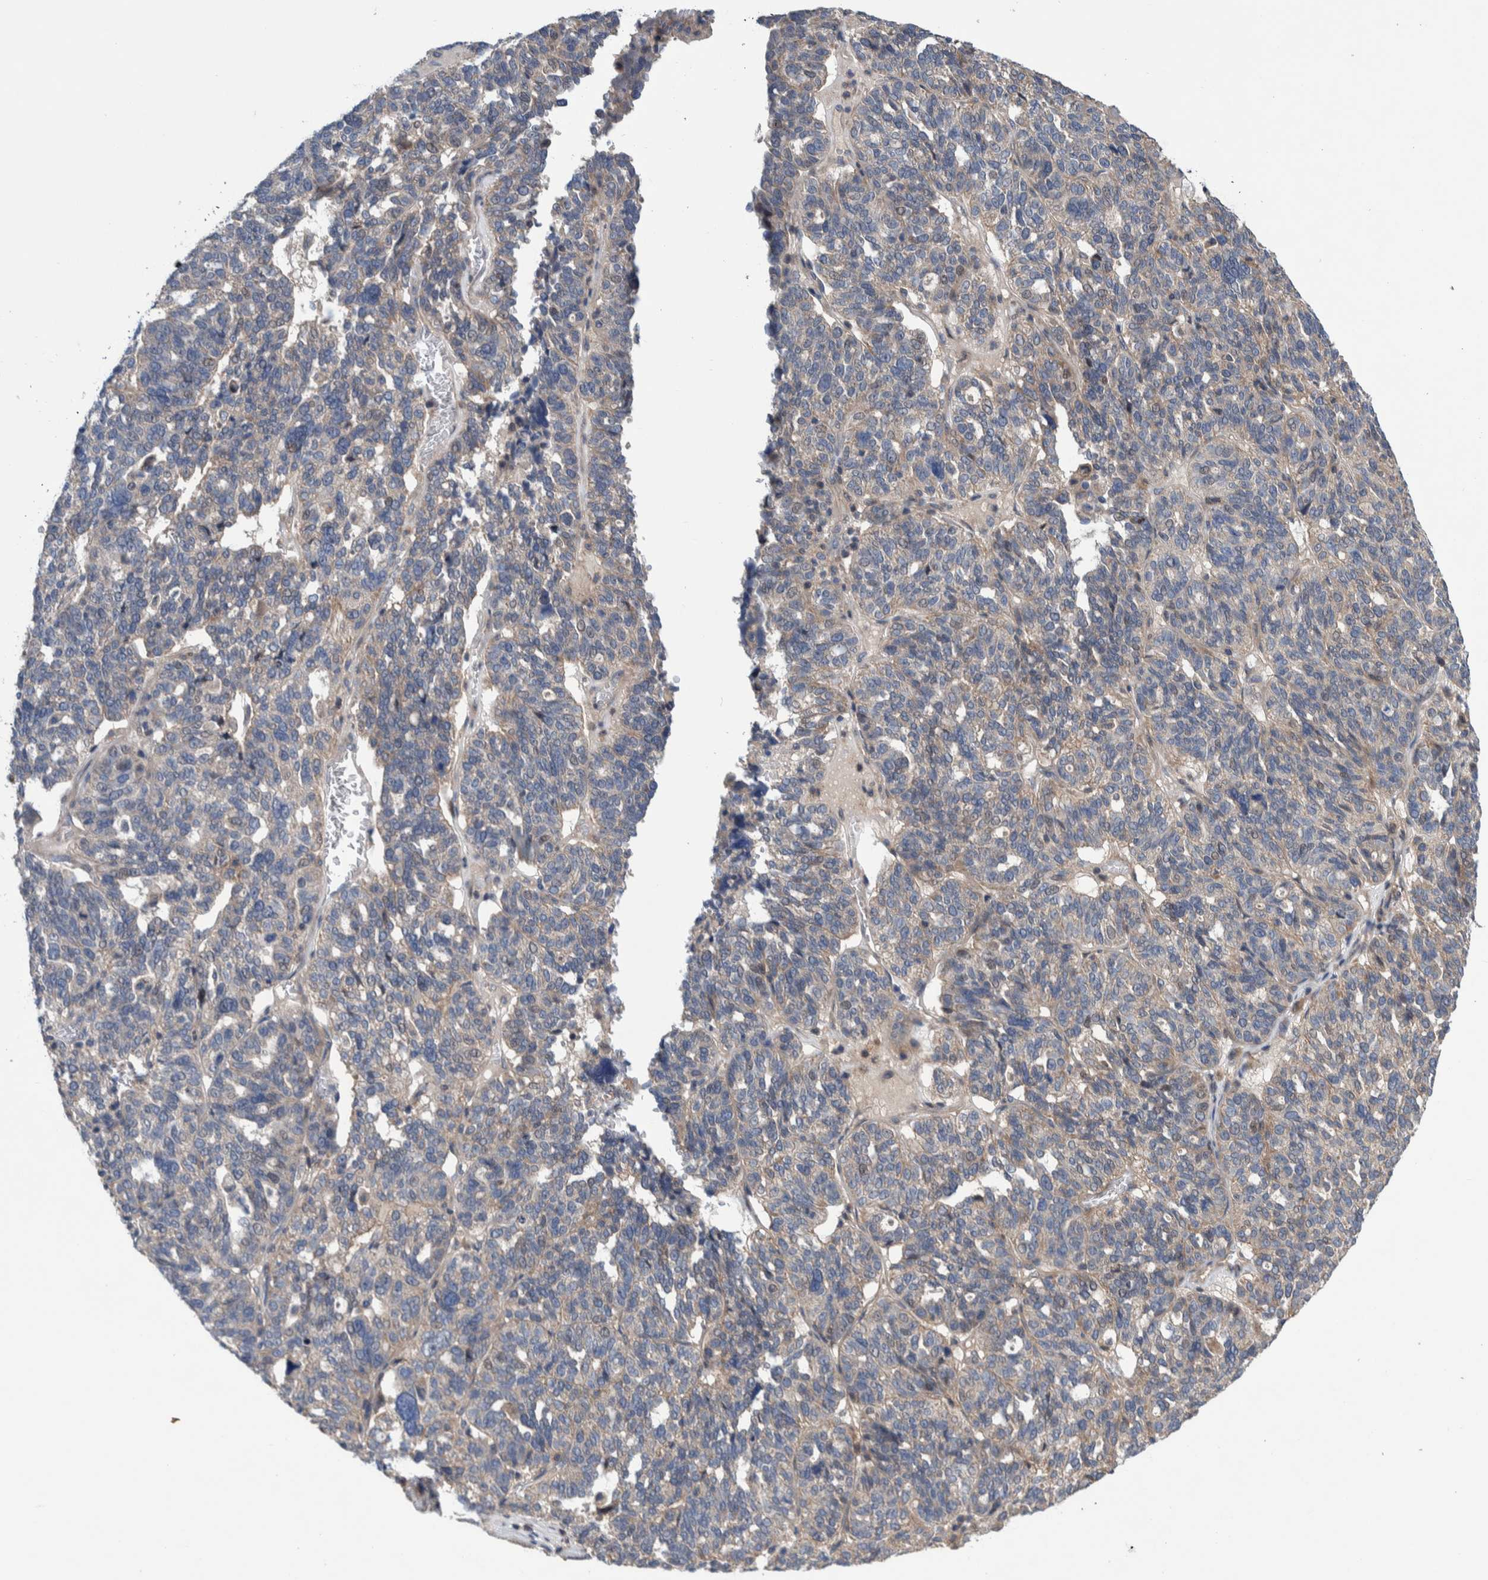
{"staining": {"intensity": "weak", "quantity": "<25%", "location": "cytoplasmic/membranous"}, "tissue": "ovarian cancer", "cell_type": "Tumor cells", "image_type": "cancer", "snomed": [{"axis": "morphology", "description": "Cystadenocarcinoma, serous, NOS"}, {"axis": "topography", "description": "Ovary"}], "caption": "Tumor cells show no significant protein staining in ovarian cancer.", "gene": "PIK3R6", "patient": {"sex": "female", "age": 59}}